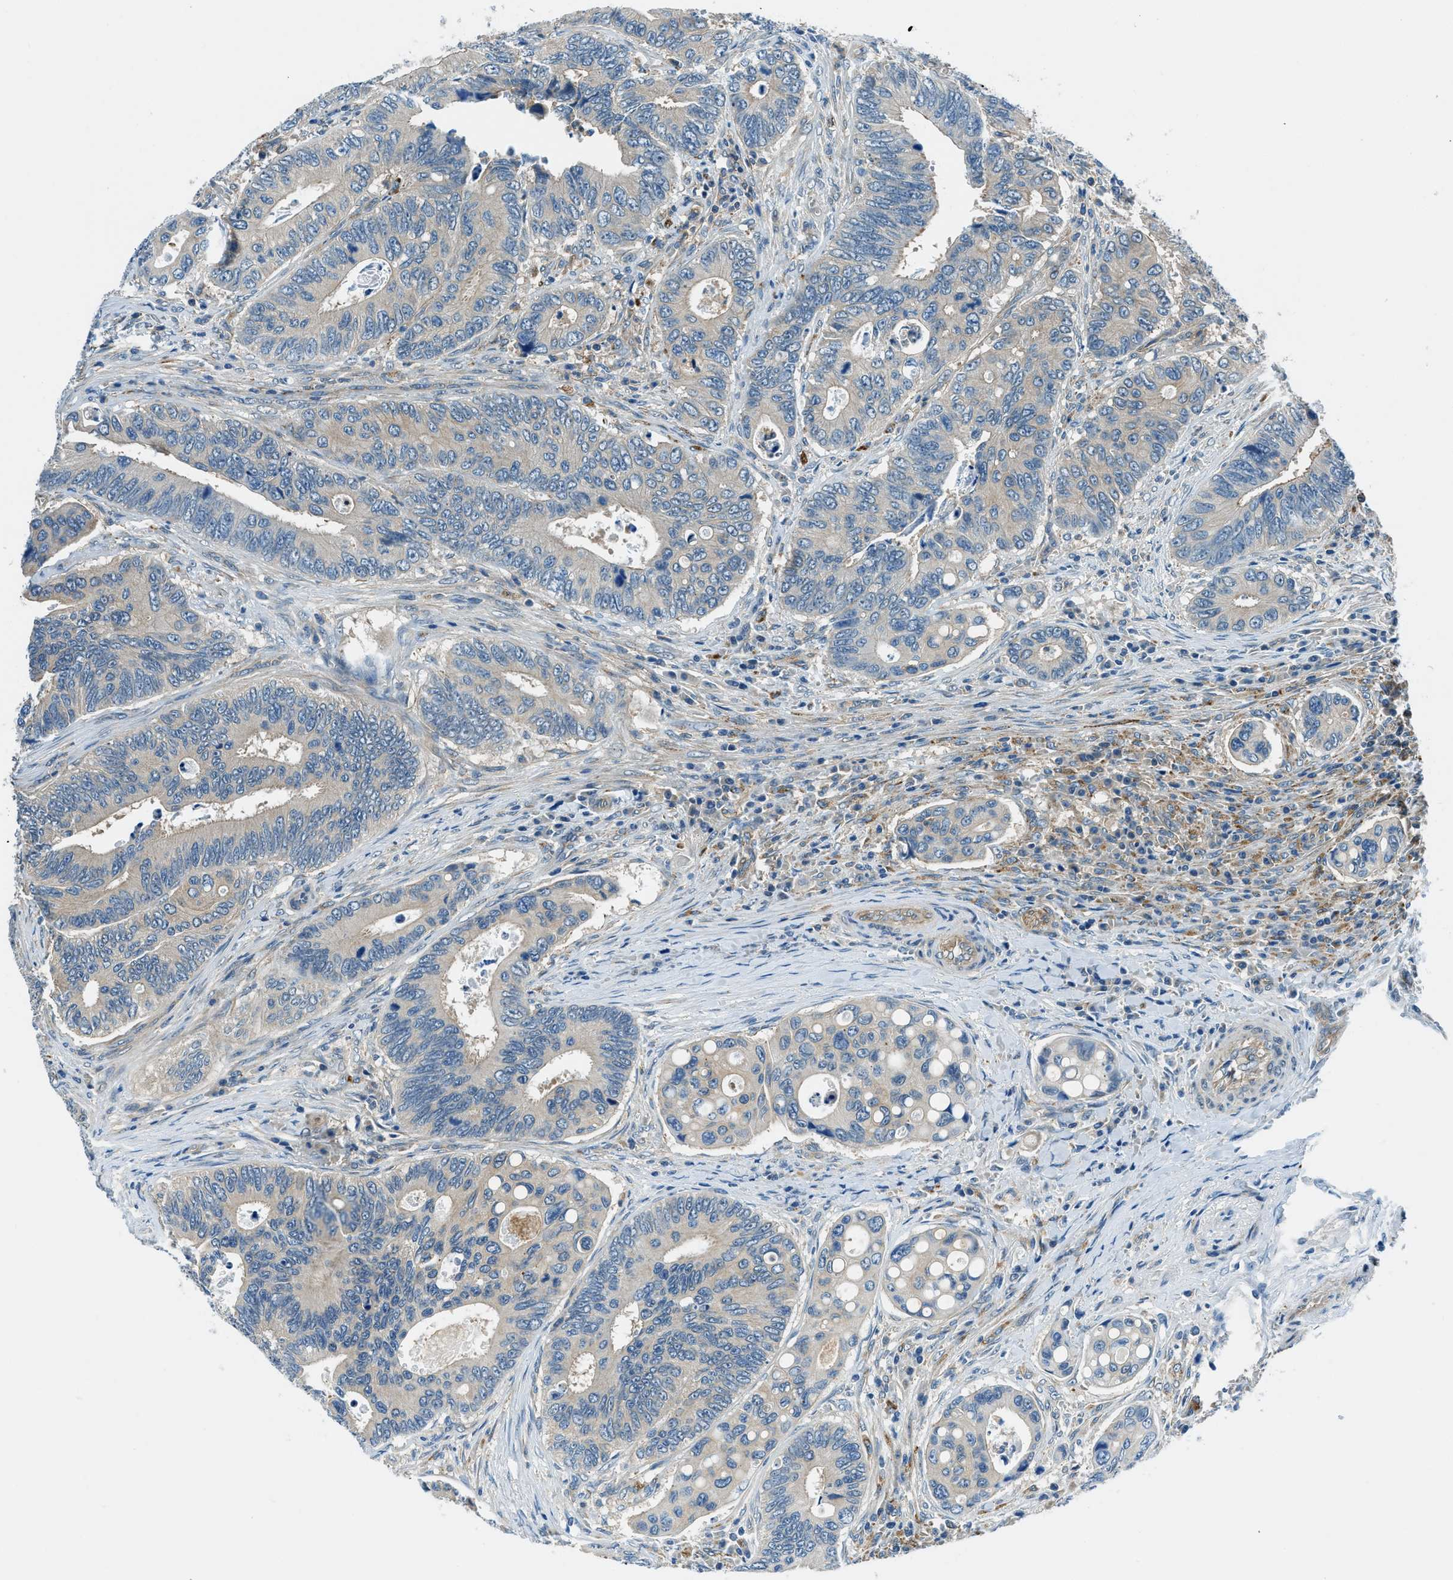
{"staining": {"intensity": "weak", "quantity": "<25%", "location": "cytoplasmic/membranous"}, "tissue": "colorectal cancer", "cell_type": "Tumor cells", "image_type": "cancer", "snomed": [{"axis": "morphology", "description": "Inflammation, NOS"}, {"axis": "morphology", "description": "Adenocarcinoma, NOS"}, {"axis": "topography", "description": "Colon"}], "caption": "Immunohistochemical staining of human adenocarcinoma (colorectal) demonstrates no significant expression in tumor cells.", "gene": "SLC19A2", "patient": {"sex": "male", "age": 72}}